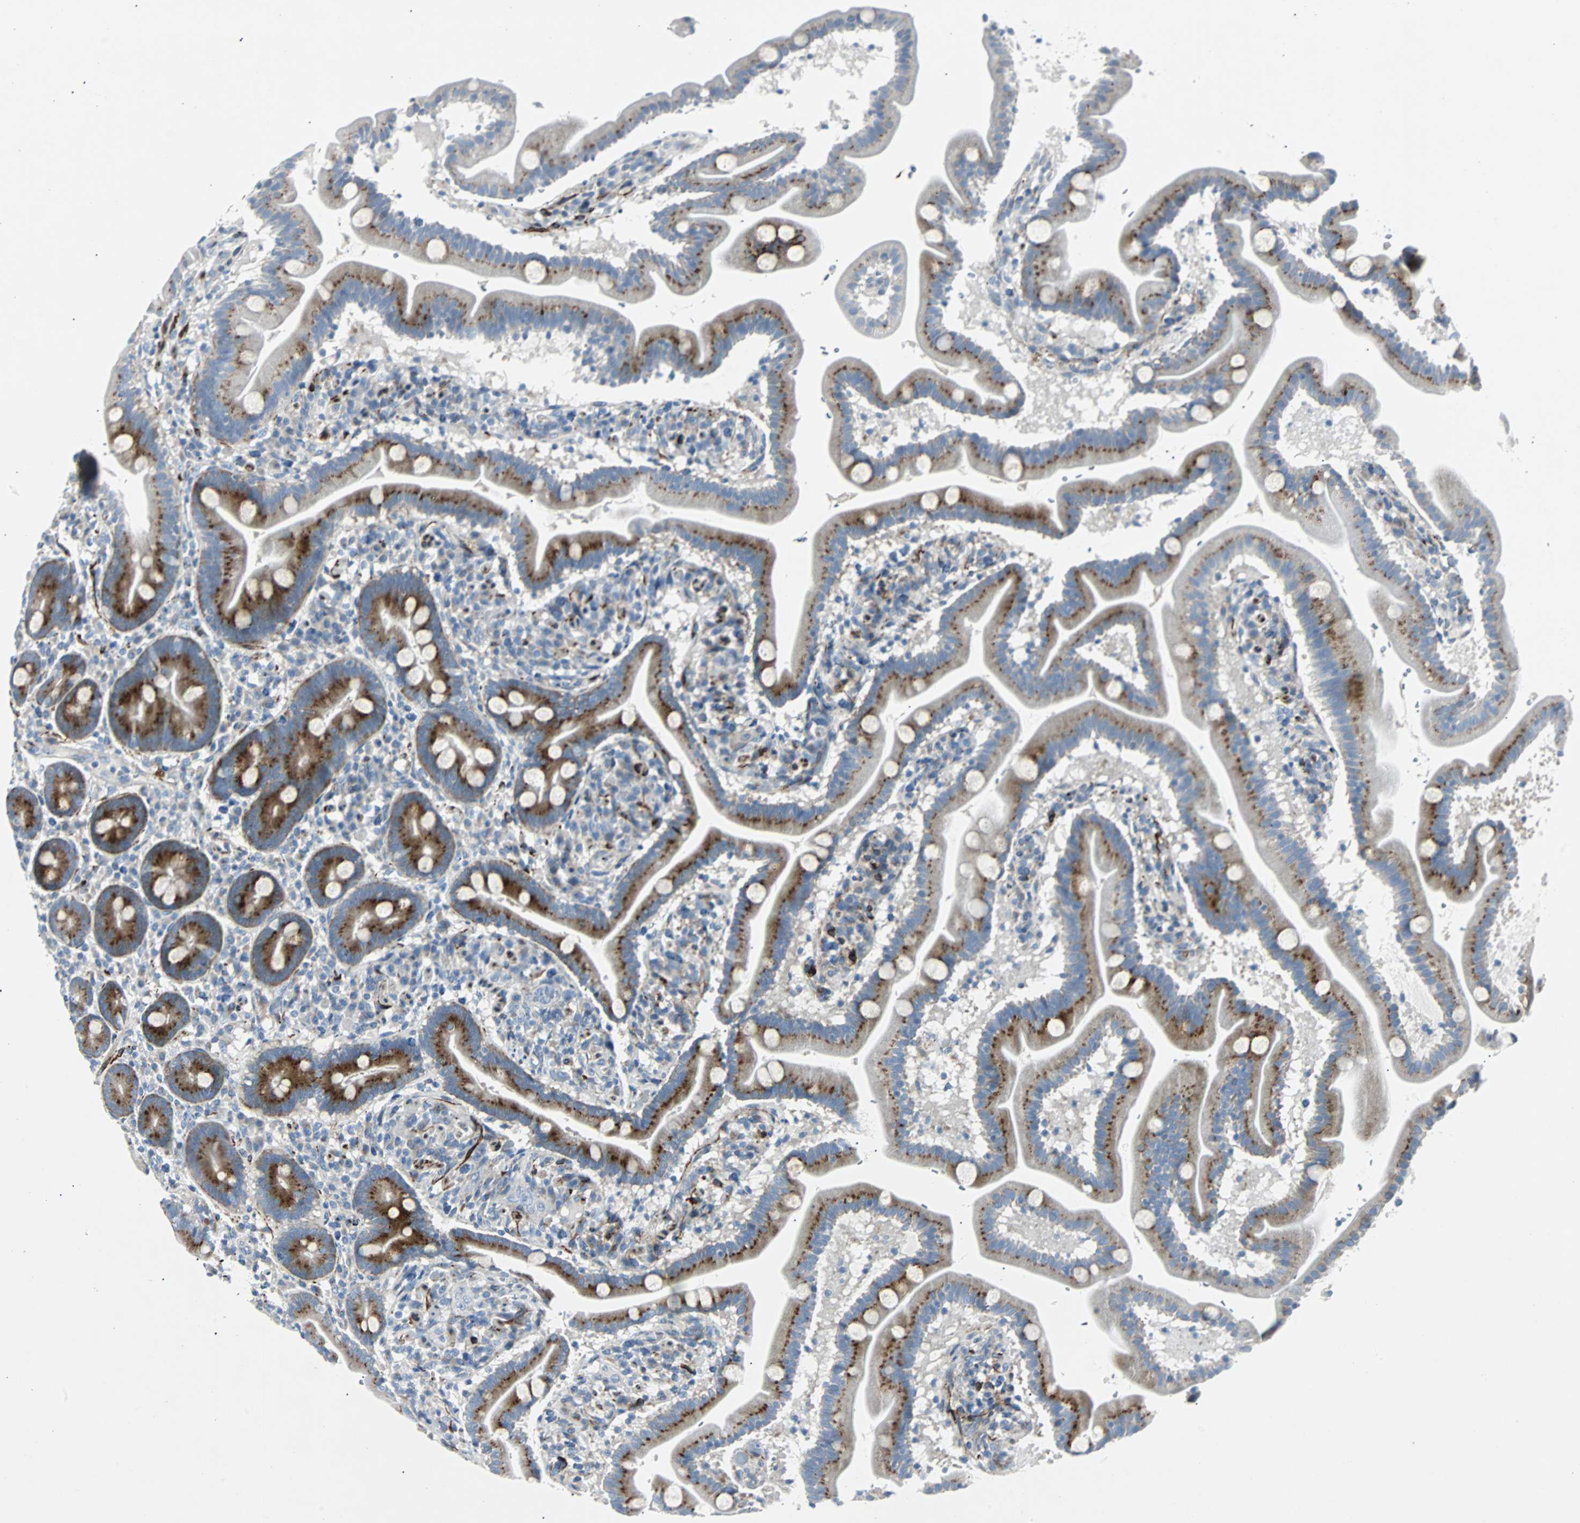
{"staining": {"intensity": "strong", "quantity": "<25%", "location": "cytoplasmic/membranous"}, "tissue": "duodenum", "cell_type": "Glandular cells", "image_type": "normal", "snomed": [{"axis": "morphology", "description": "Normal tissue, NOS"}, {"axis": "topography", "description": "Duodenum"}], "caption": "Normal duodenum was stained to show a protein in brown. There is medium levels of strong cytoplasmic/membranous positivity in about <25% of glandular cells.", "gene": "BBC3", "patient": {"sex": "male", "age": 54}}